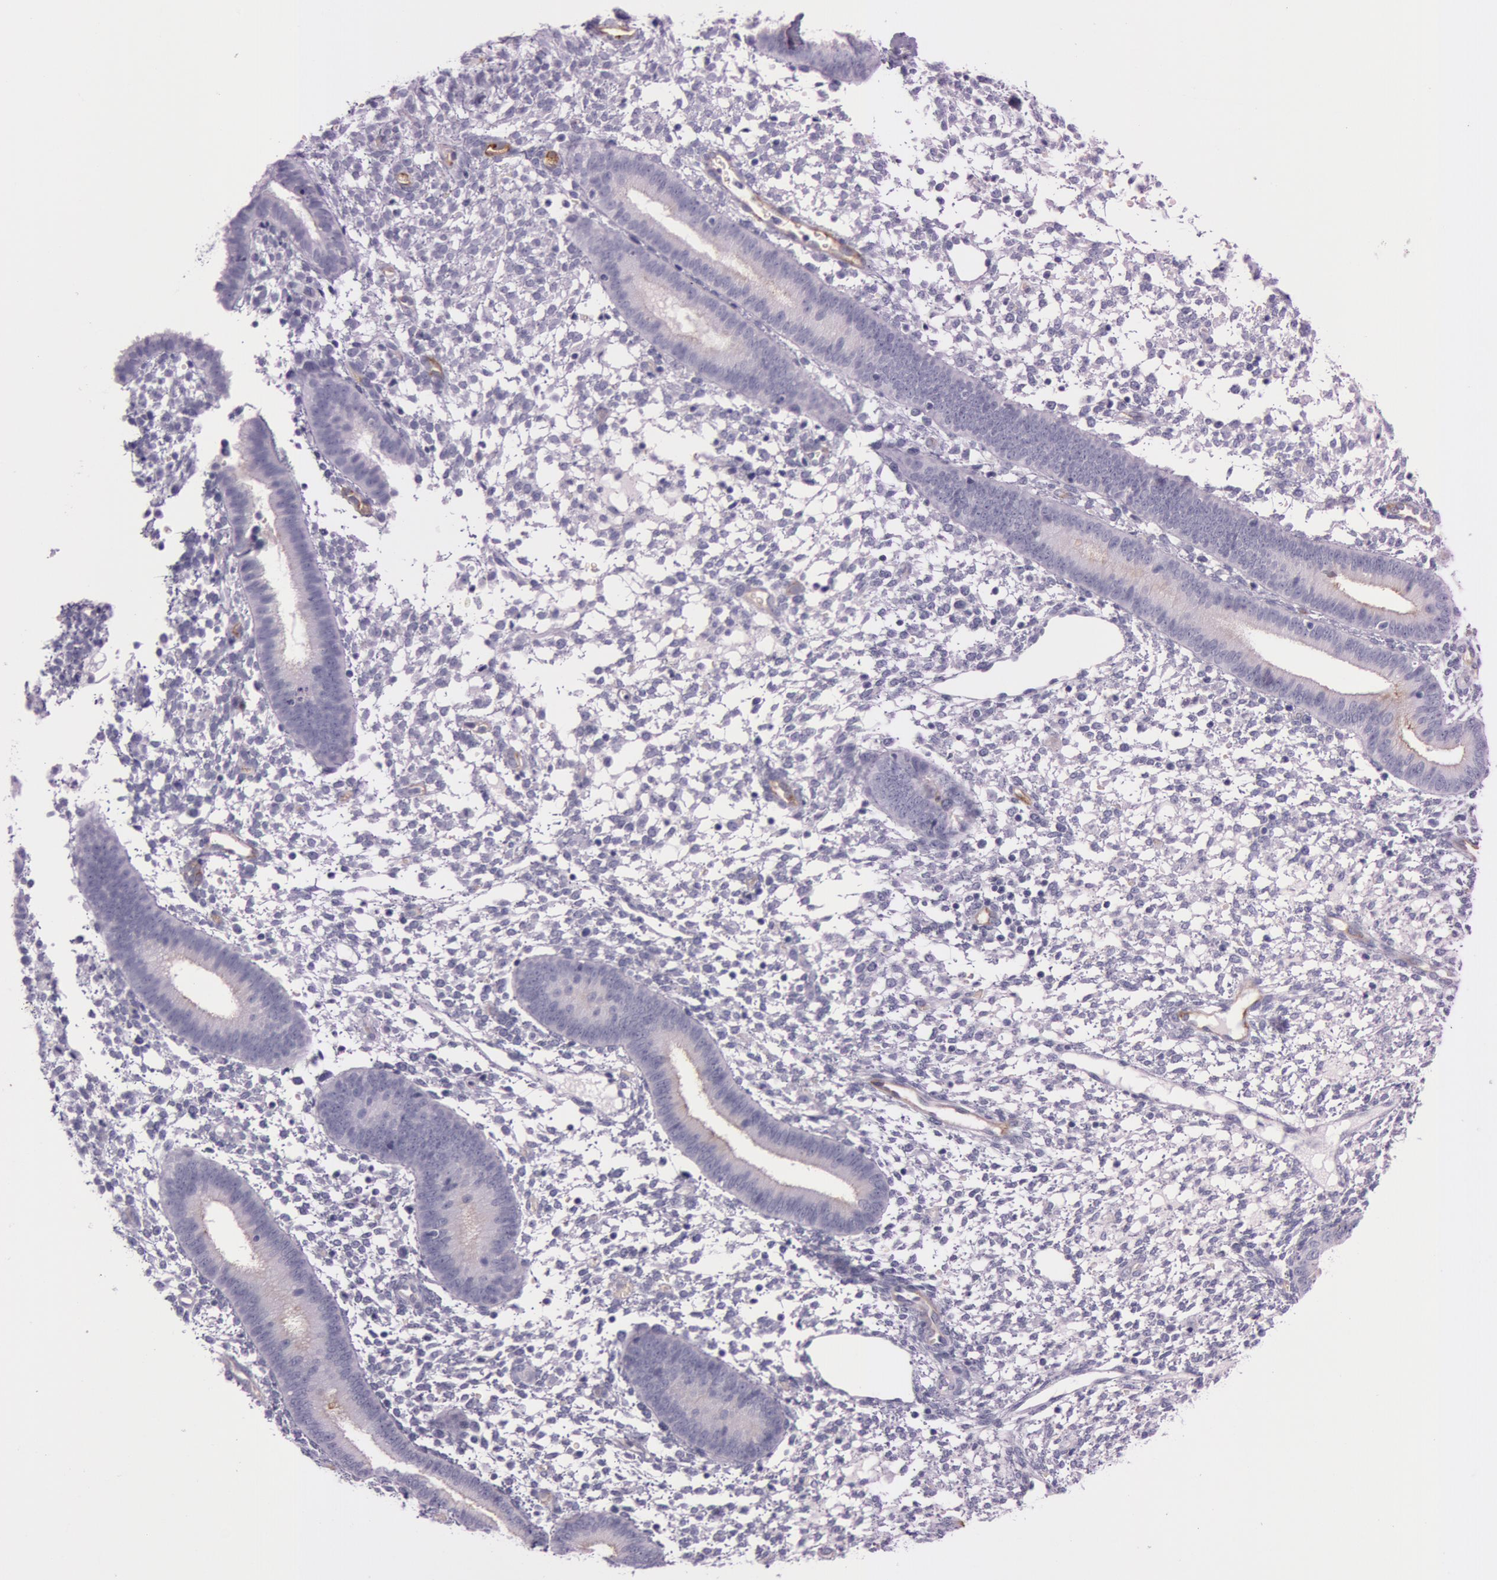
{"staining": {"intensity": "negative", "quantity": "none", "location": "none"}, "tissue": "endometrium", "cell_type": "Cells in endometrial stroma", "image_type": "normal", "snomed": [{"axis": "morphology", "description": "Normal tissue, NOS"}, {"axis": "topography", "description": "Endometrium"}], "caption": "This is a image of immunohistochemistry (IHC) staining of unremarkable endometrium, which shows no positivity in cells in endometrial stroma.", "gene": "FOLH1", "patient": {"sex": "female", "age": 35}}